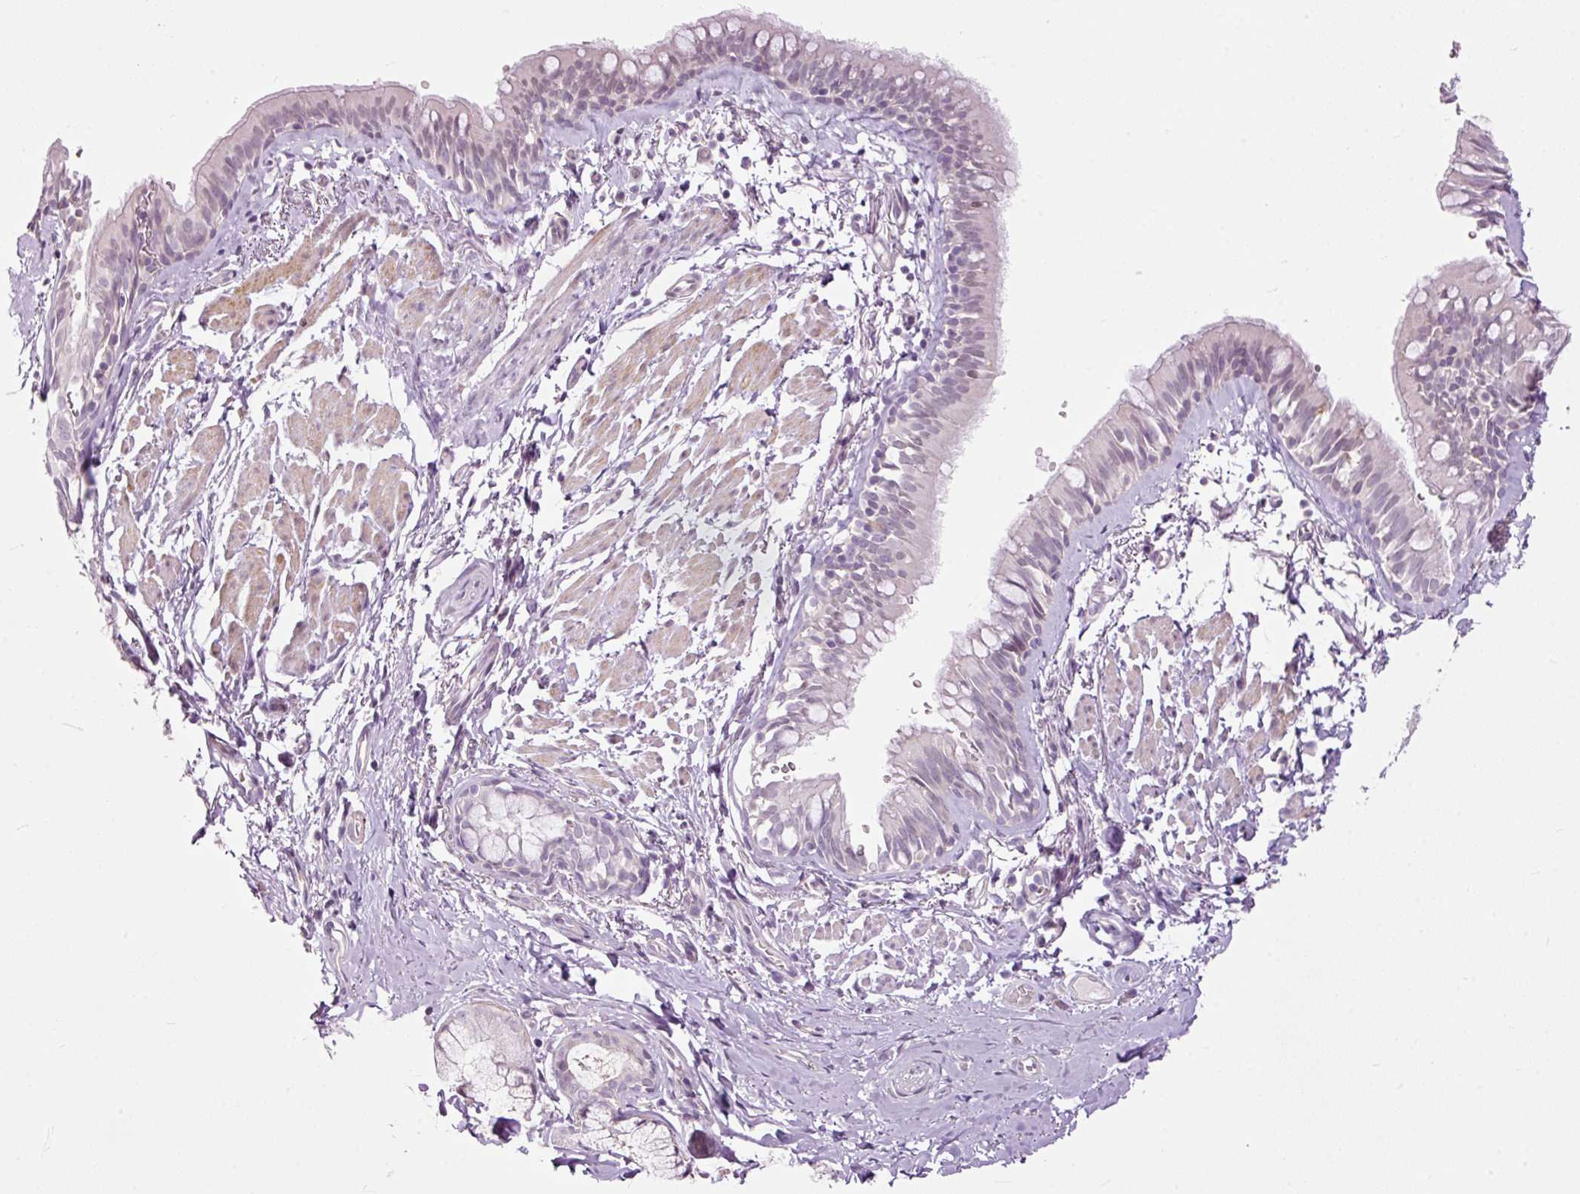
{"staining": {"intensity": "negative", "quantity": "none", "location": "none"}, "tissue": "bronchus", "cell_type": "Respiratory epithelial cells", "image_type": "normal", "snomed": [{"axis": "morphology", "description": "Normal tissue, NOS"}, {"axis": "topography", "description": "Bronchus"}], "caption": "DAB immunohistochemical staining of benign human bronchus exhibits no significant expression in respiratory epithelial cells.", "gene": "FCRL4", "patient": {"sex": "male", "age": 67}}